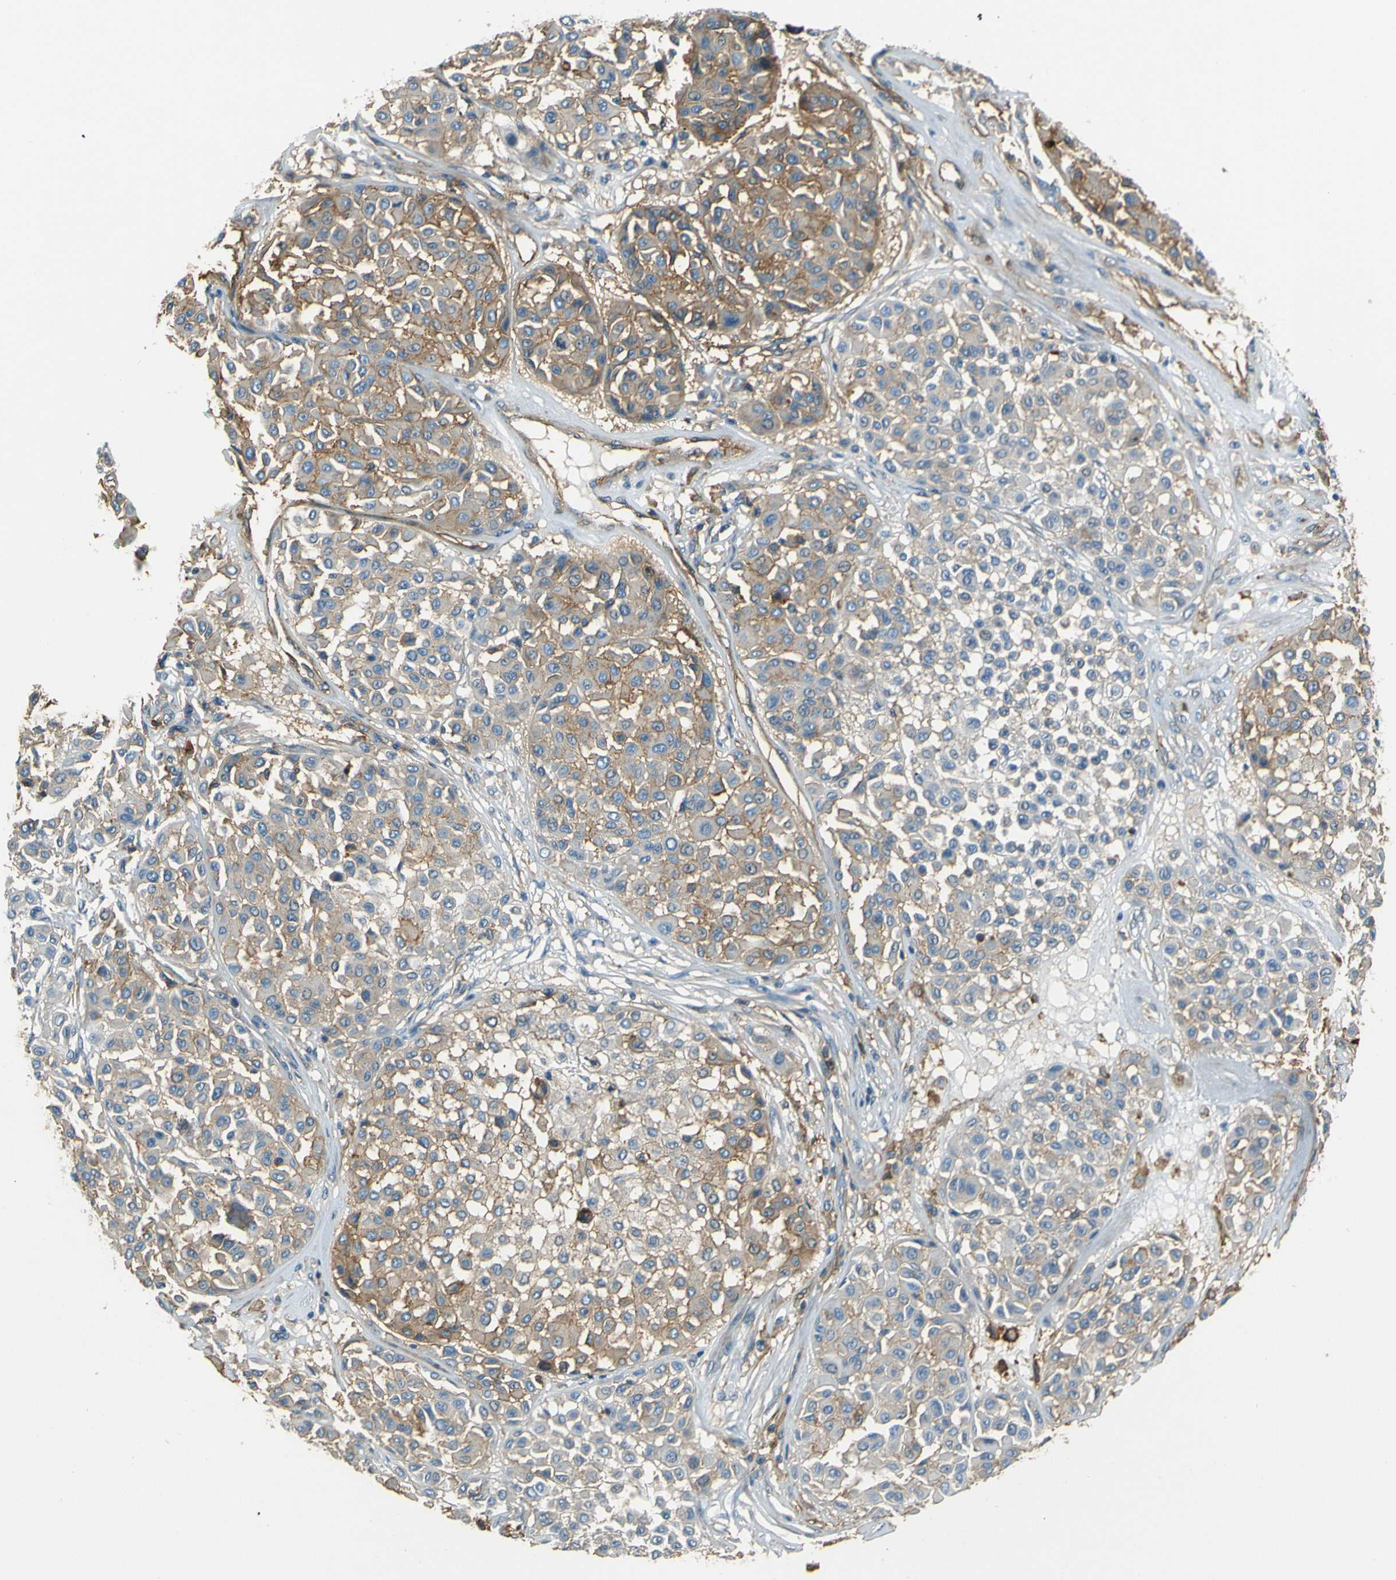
{"staining": {"intensity": "weak", "quantity": "25%-75%", "location": "cytoplasmic/membranous"}, "tissue": "melanoma", "cell_type": "Tumor cells", "image_type": "cancer", "snomed": [{"axis": "morphology", "description": "Malignant melanoma, Metastatic site"}, {"axis": "topography", "description": "Soft tissue"}], "caption": "Malignant melanoma (metastatic site) stained for a protein (brown) demonstrates weak cytoplasmic/membranous positive expression in approximately 25%-75% of tumor cells.", "gene": "ENTPD1", "patient": {"sex": "male", "age": 41}}